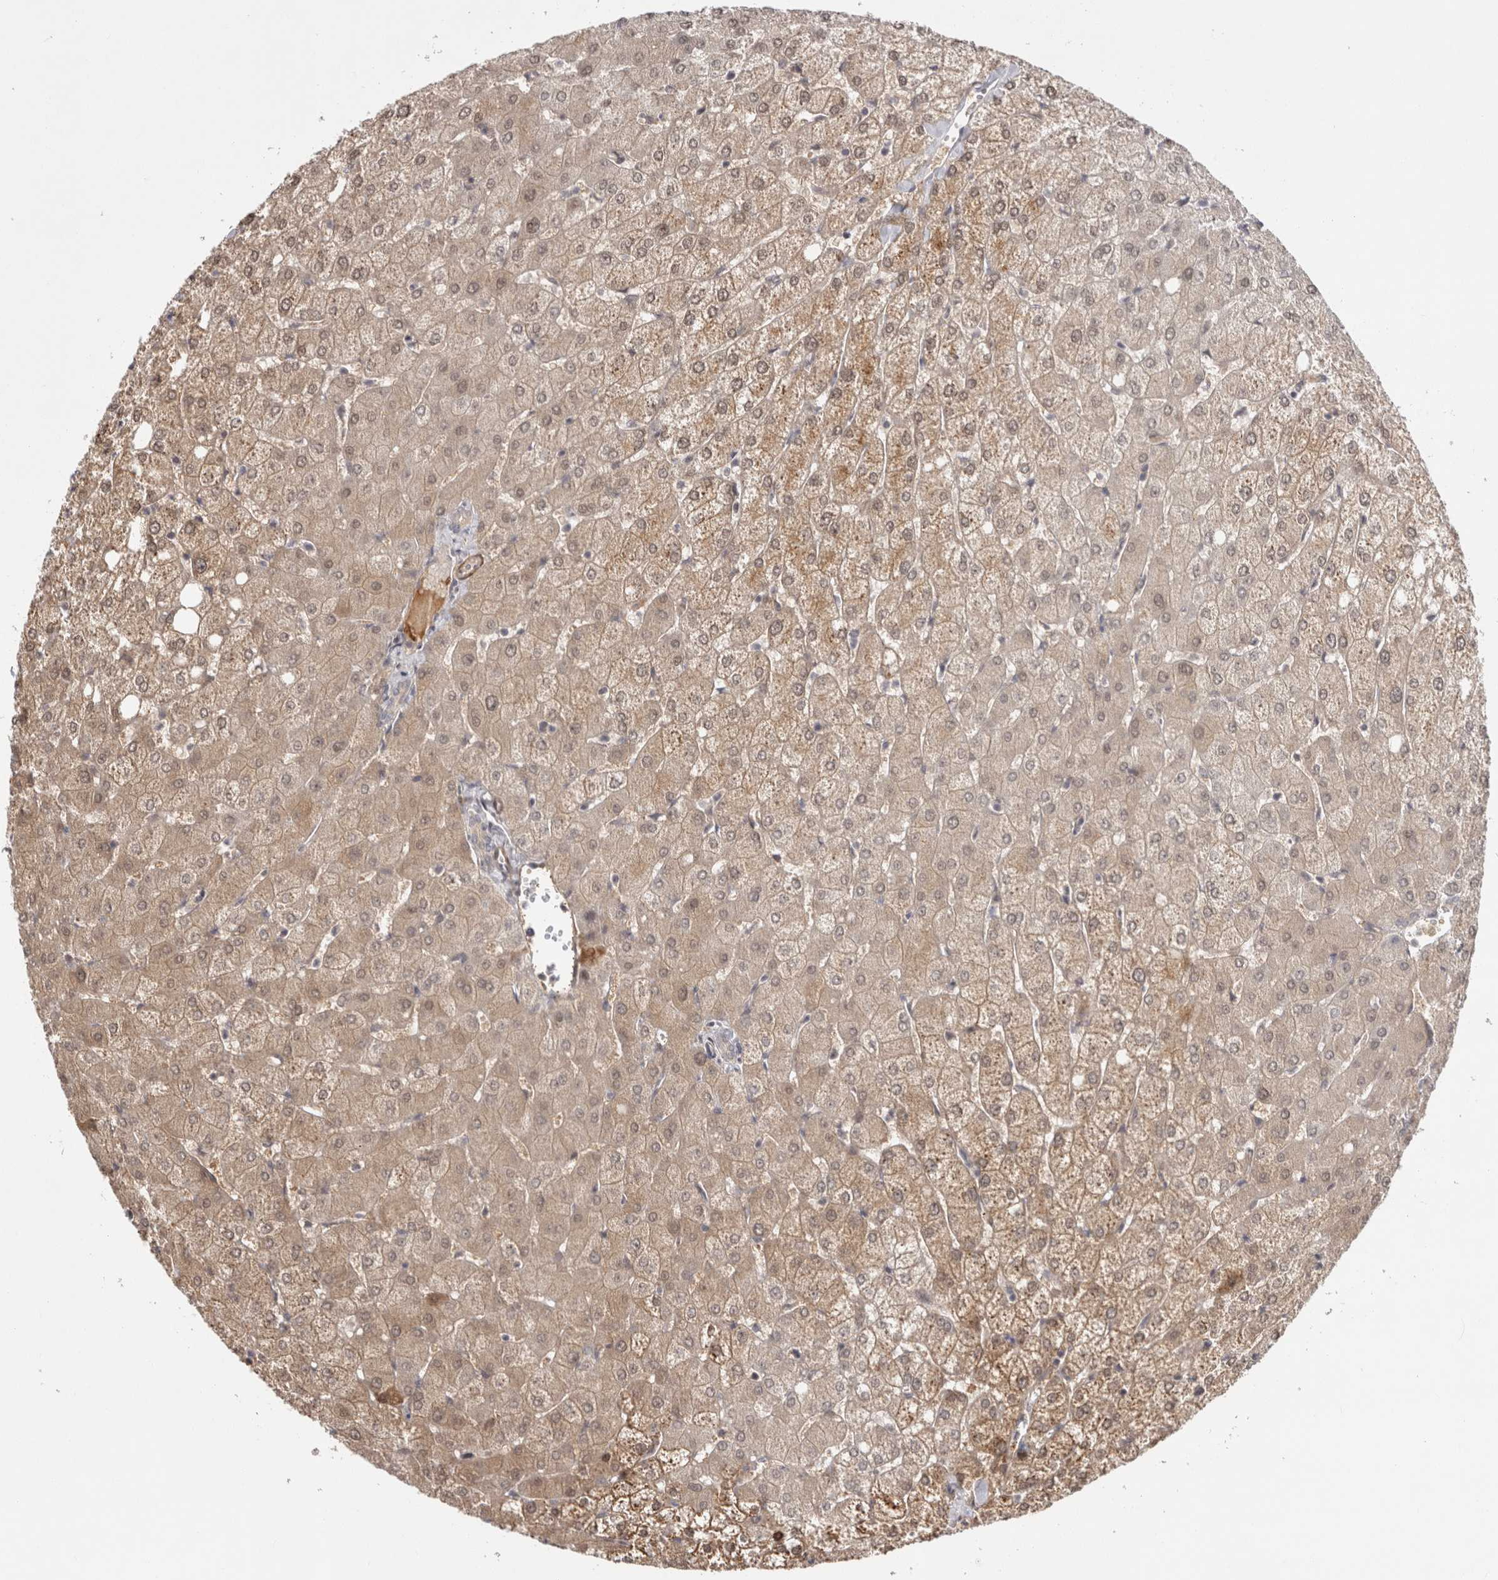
{"staining": {"intensity": "negative", "quantity": "none", "location": "none"}, "tissue": "liver", "cell_type": "Cholangiocytes", "image_type": "normal", "snomed": [{"axis": "morphology", "description": "Normal tissue, NOS"}, {"axis": "topography", "description": "Liver"}], "caption": "The IHC image has no significant staining in cholangiocytes of liver. (Immunohistochemistry (ihc), brightfield microscopy, high magnification).", "gene": "ZNF318", "patient": {"sex": "female", "age": 54}}